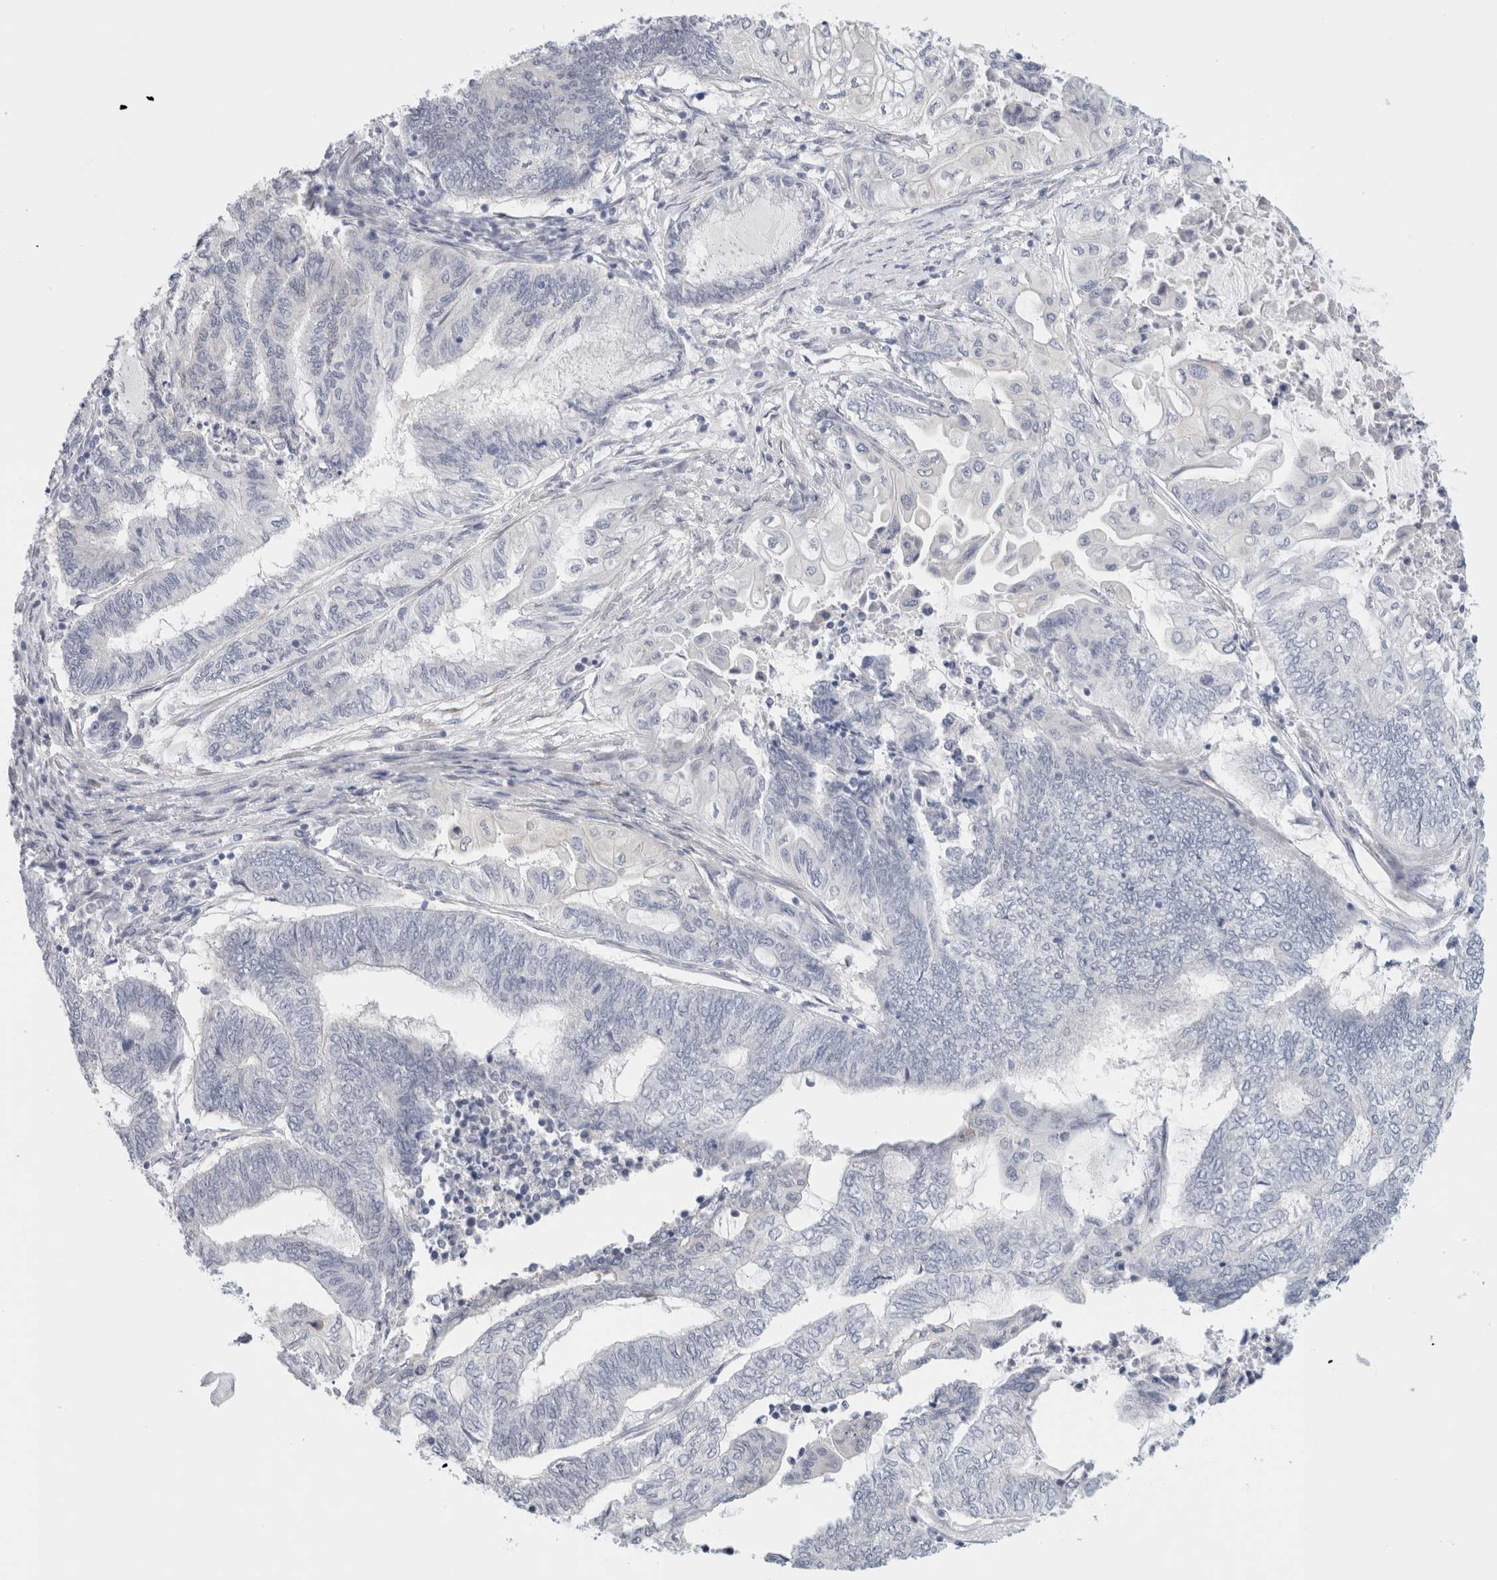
{"staining": {"intensity": "negative", "quantity": "none", "location": "none"}, "tissue": "endometrial cancer", "cell_type": "Tumor cells", "image_type": "cancer", "snomed": [{"axis": "morphology", "description": "Adenocarcinoma, NOS"}, {"axis": "topography", "description": "Uterus"}, {"axis": "topography", "description": "Endometrium"}], "caption": "This is an IHC histopathology image of human endometrial cancer. There is no positivity in tumor cells.", "gene": "RTN4", "patient": {"sex": "female", "age": 70}}